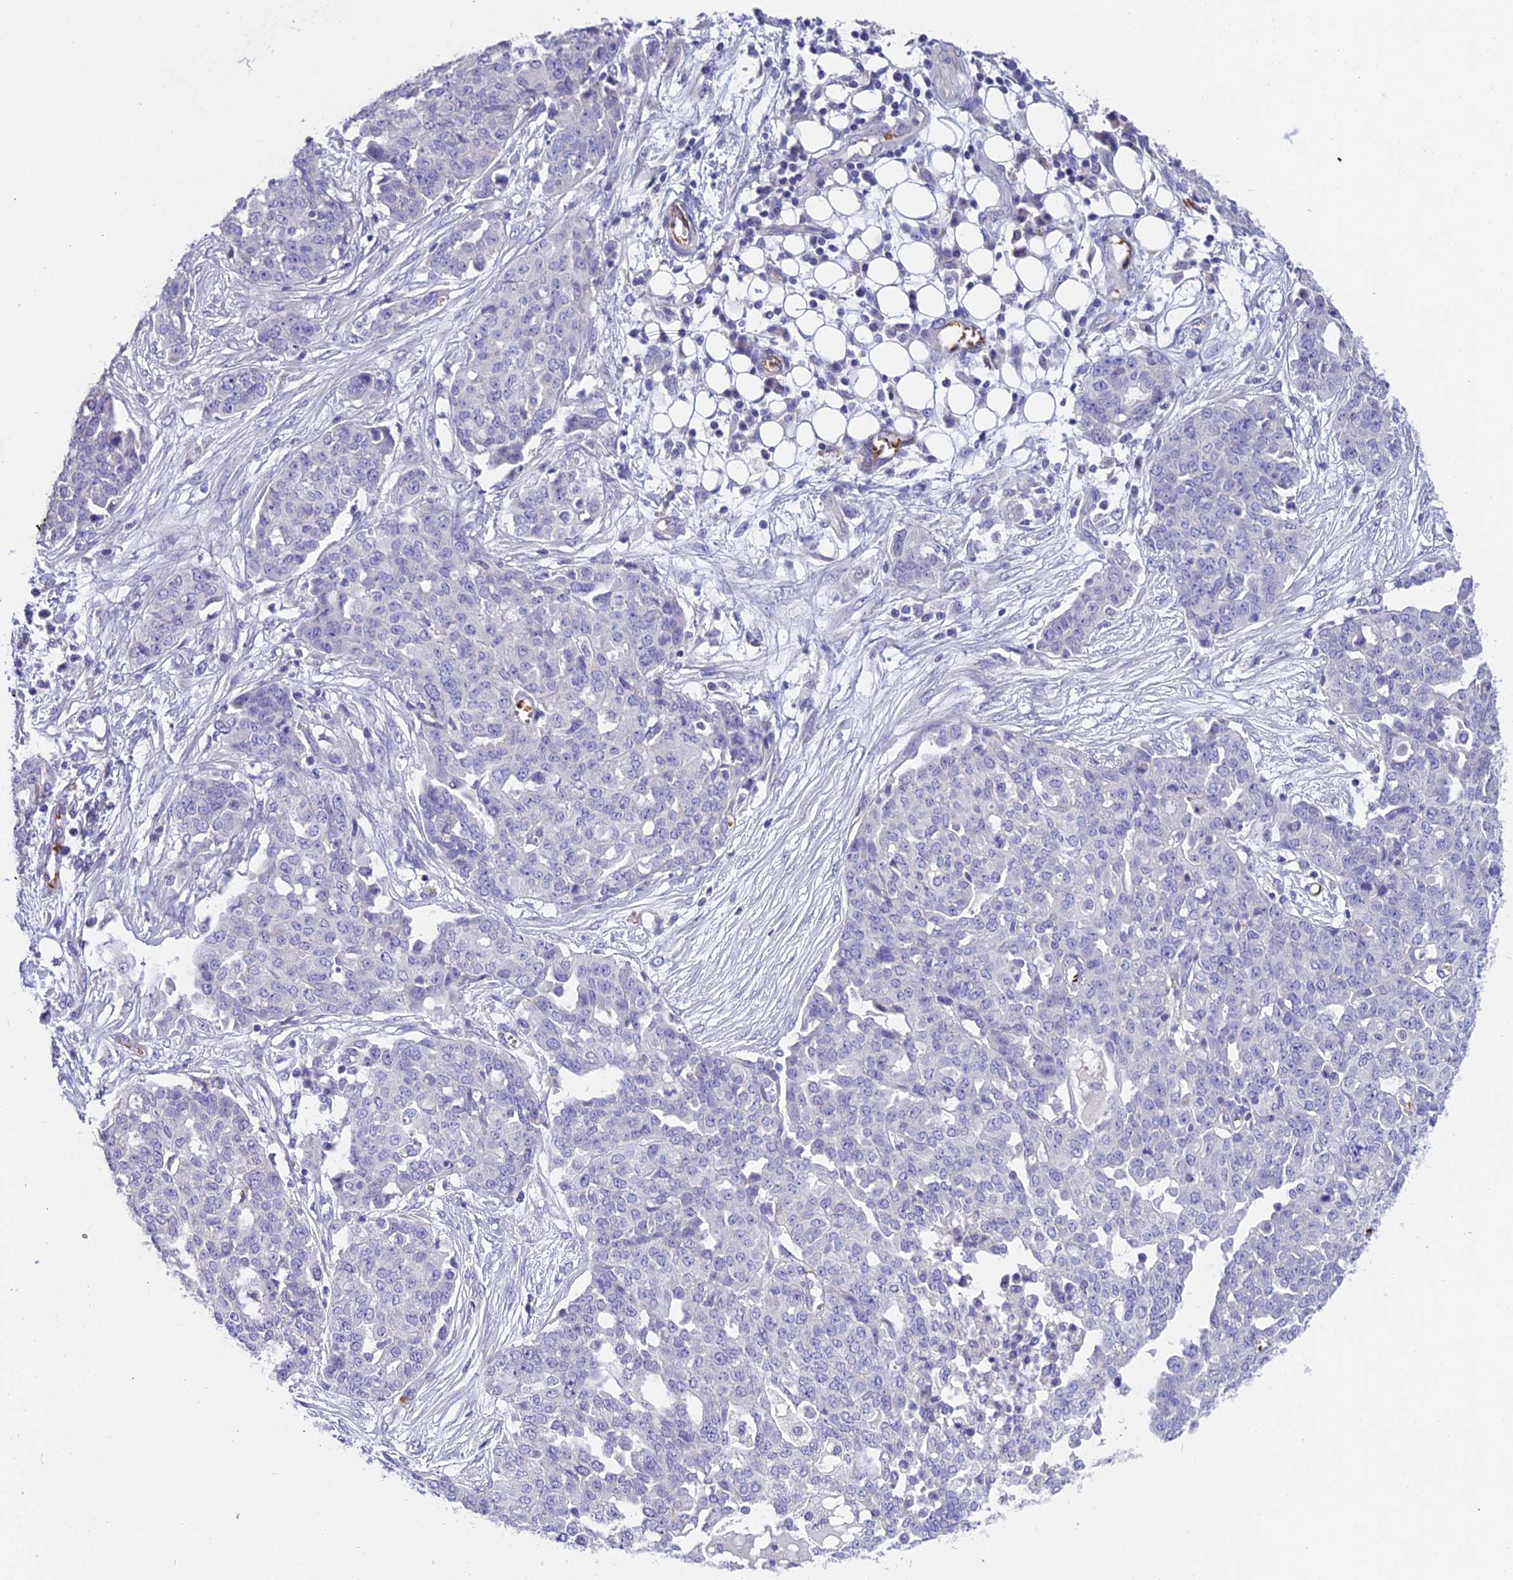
{"staining": {"intensity": "negative", "quantity": "none", "location": "none"}, "tissue": "ovarian cancer", "cell_type": "Tumor cells", "image_type": "cancer", "snomed": [{"axis": "morphology", "description": "Cystadenocarcinoma, serous, NOS"}, {"axis": "topography", "description": "Soft tissue"}, {"axis": "topography", "description": "Ovary"}], "caption": "There is no significant staining in tumor cells of ovarian cancer. (Stains: DAB (3,3'-diaminobenzidine) immunohistochemistry (IHC) with hematoxylin counter stain, Microscopy: brightfield microscopy at high magnification).", "gene": "TNNC2", "patient": {"sex": "female", "age": 57}}